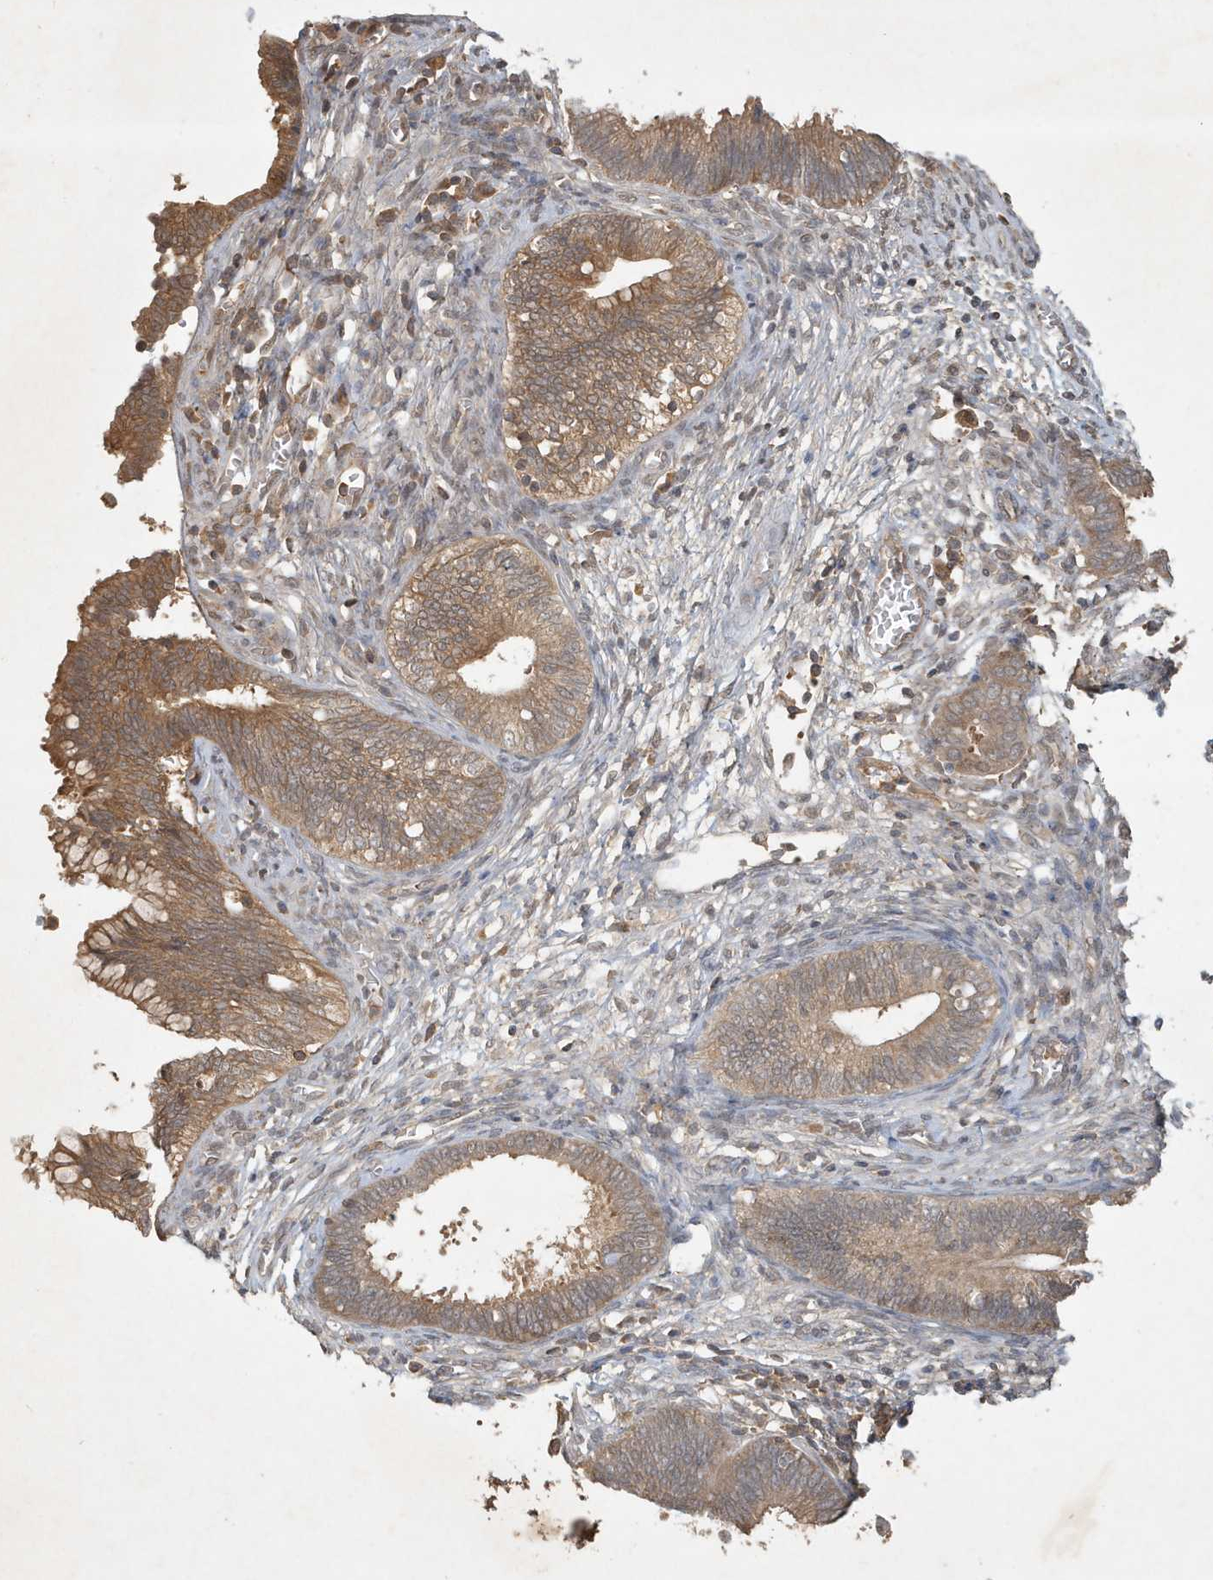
{"staining": {"intensity": "moderate", "quantity": ">75%", "location": "cytoplasmic/membranous"}, "tissue": "cervical cancer", "cell_type": "Tumor cells", "image_type": "cancer", "snomed": [{"axis": "morphology", "description": "Adenocarcinoma, NOS"}, {"axis": "topography", "description": "Cervix"}], "caption": "A brown stain highlights moderate cytoplasmic/membranous expression of a protein in human cervical adenocarcinoma tumor cells.", "gene": "ABCB9", "patient": {"sex": "female", "age": 44}}